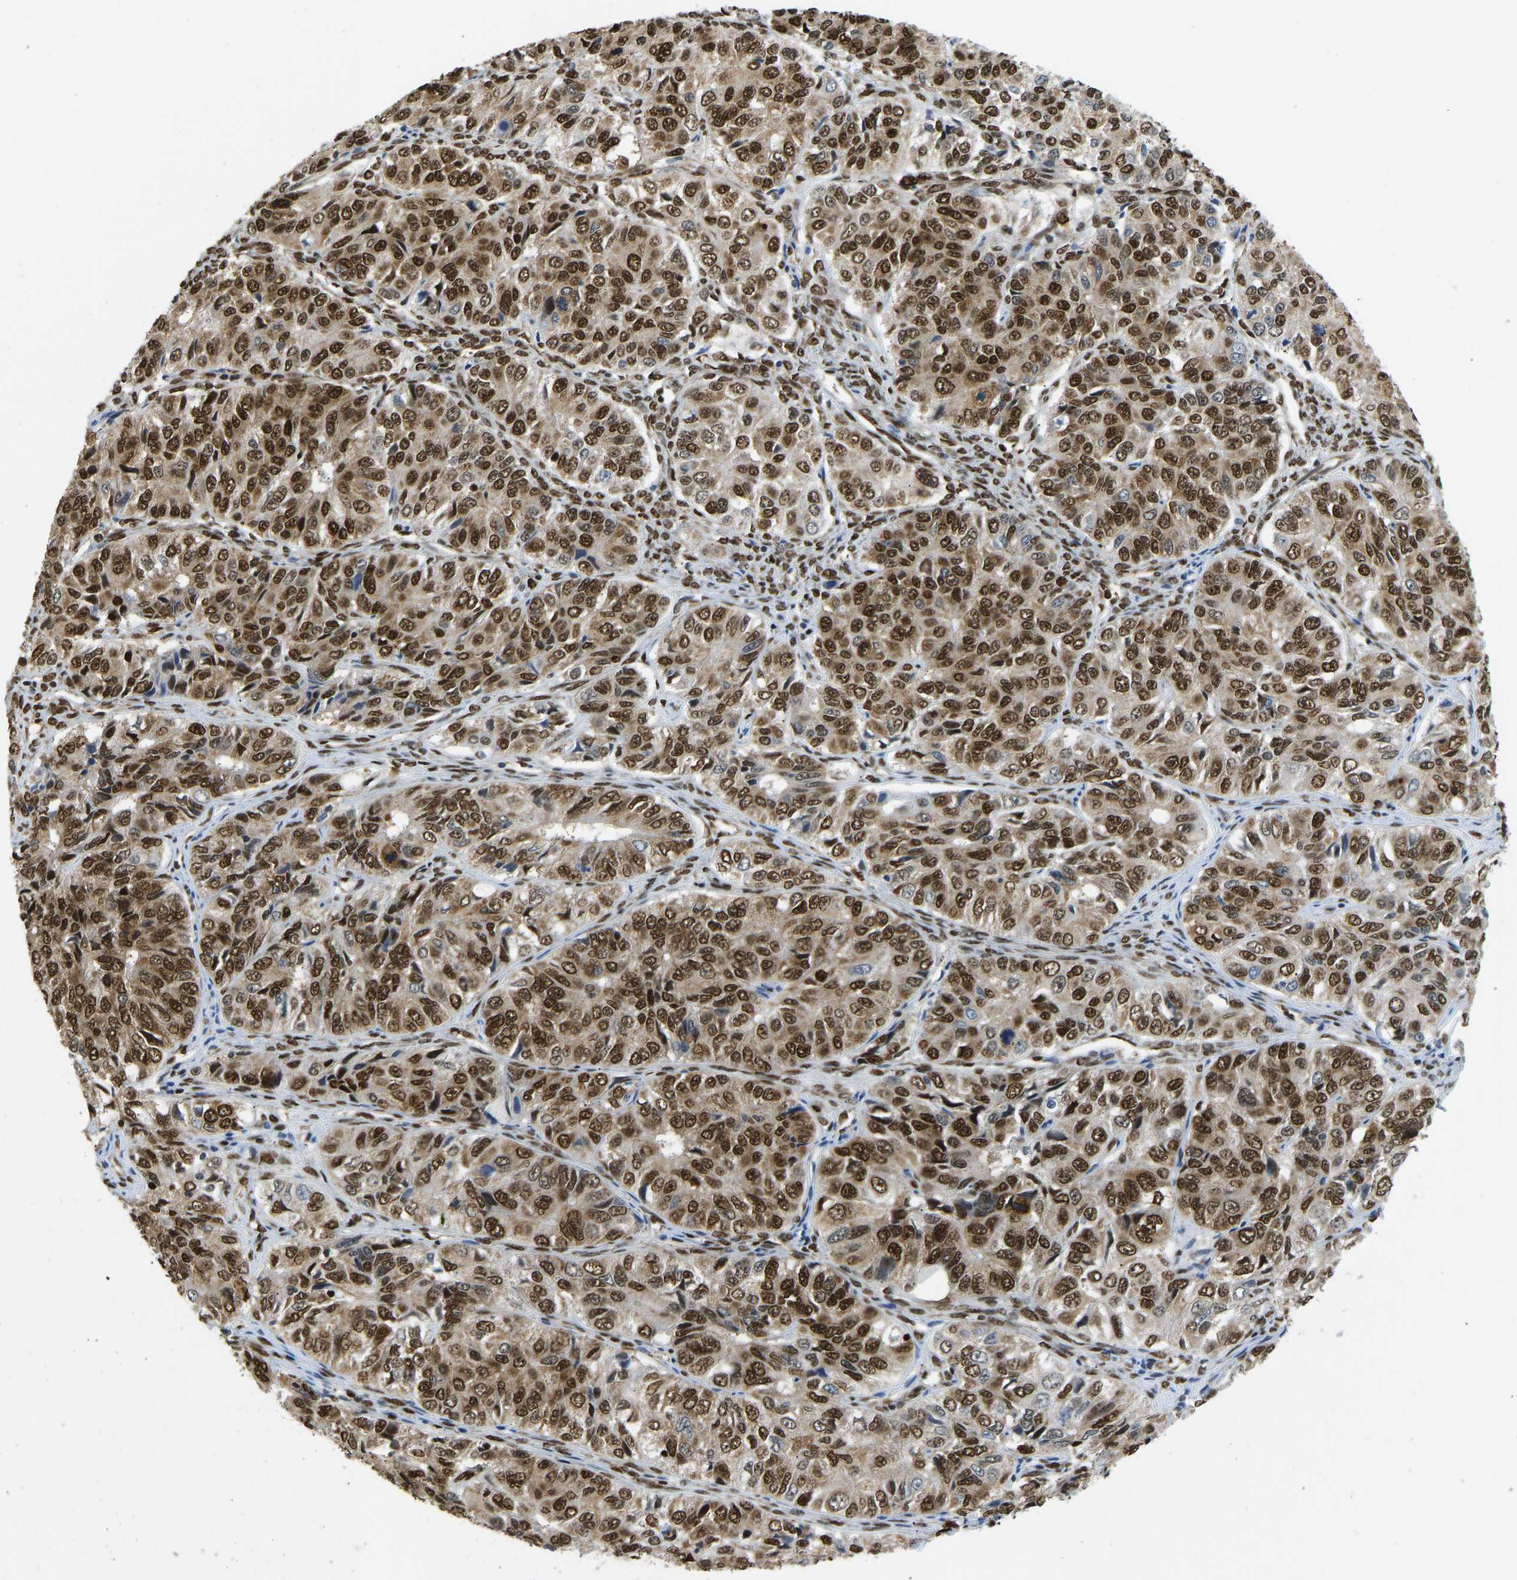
{"staining": {"intensity": "strong", "quantity": ">75%", "location": "cytoplasmic/membranous,nuclear"}, "tissue": "ovarian cancer", "cell_type": "Tumor cells", "image_type": "cancer", "snomed": [{"axis": "morphology", "description": "Carcinoma, endometroid"}, {"axis": "topography", "description": "Ovary"}], "caption": "An immunohistochemistry histopathology image of tumor tissue is shown. Protein staining in brown labels strong cytoplasmic/membranous and nuclear positivity in ovarian endometroid carcinoma within tumor cells. (IHC, brightfield microscopy, high magnification).", "gene": "ZSCAN20", "patient": {"sex": "female", "age": 51}}